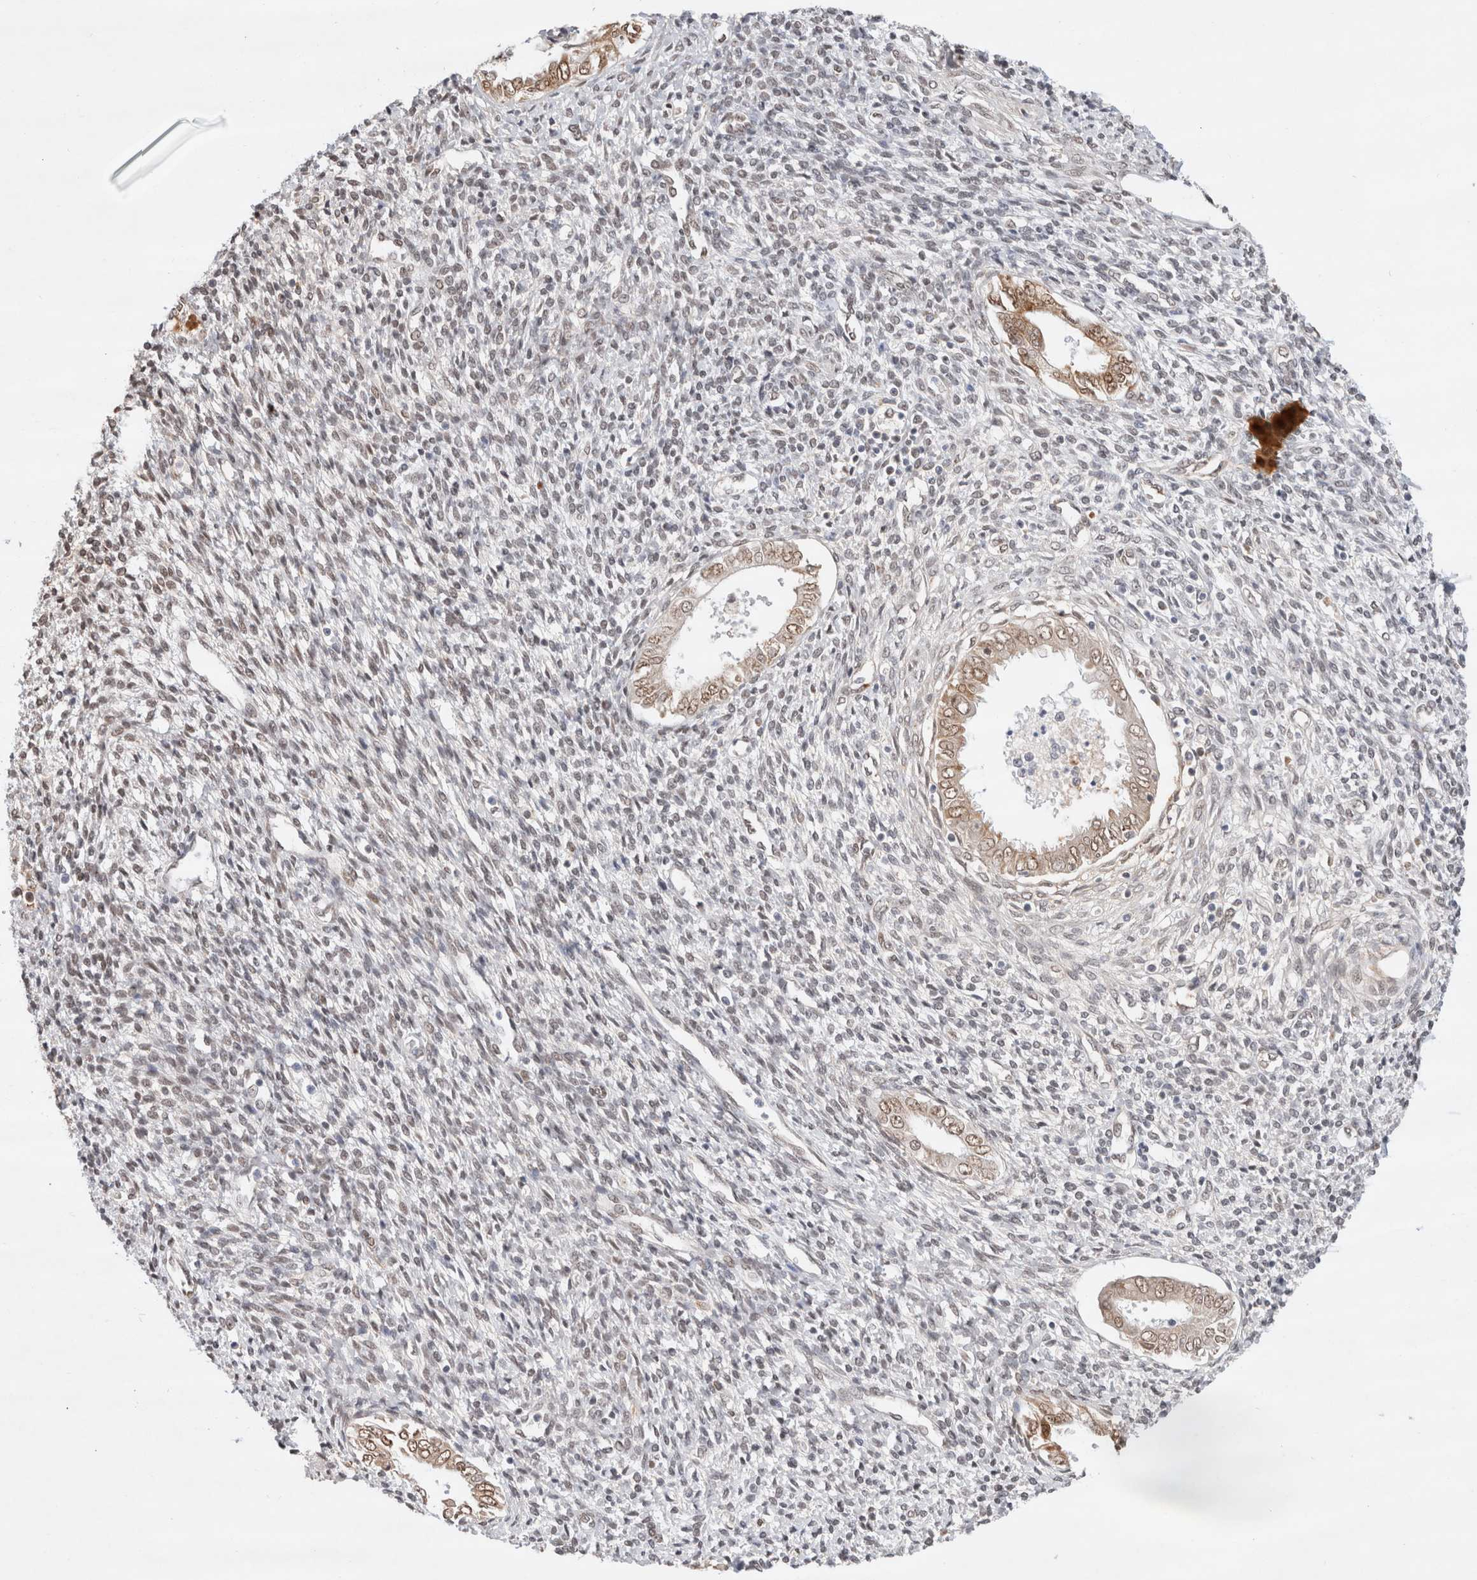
{"staining": {"intensity": "weak", "quantity": "25%-75%", "location": "nuclear"}, "tissue": "endometrium", "cell_type": "Cells in endometrial stroma", "image_type": "normal", "snomed": [{"axis": "morphology", "description": "Normal tissue, NOS"}, {"axis": "topography", "description": "Endometrium"}], "caption": "A brown stain labels weak nuclear staining of a protein in cells in endometrial stroma of benign endometrium. The staining was performed using DAB, with brown indicating positive protein expression. Nuclei are stained blue with hematoxylin.", "gene": "GTF2I", "patient": {"sex": "female", "age": 66}}